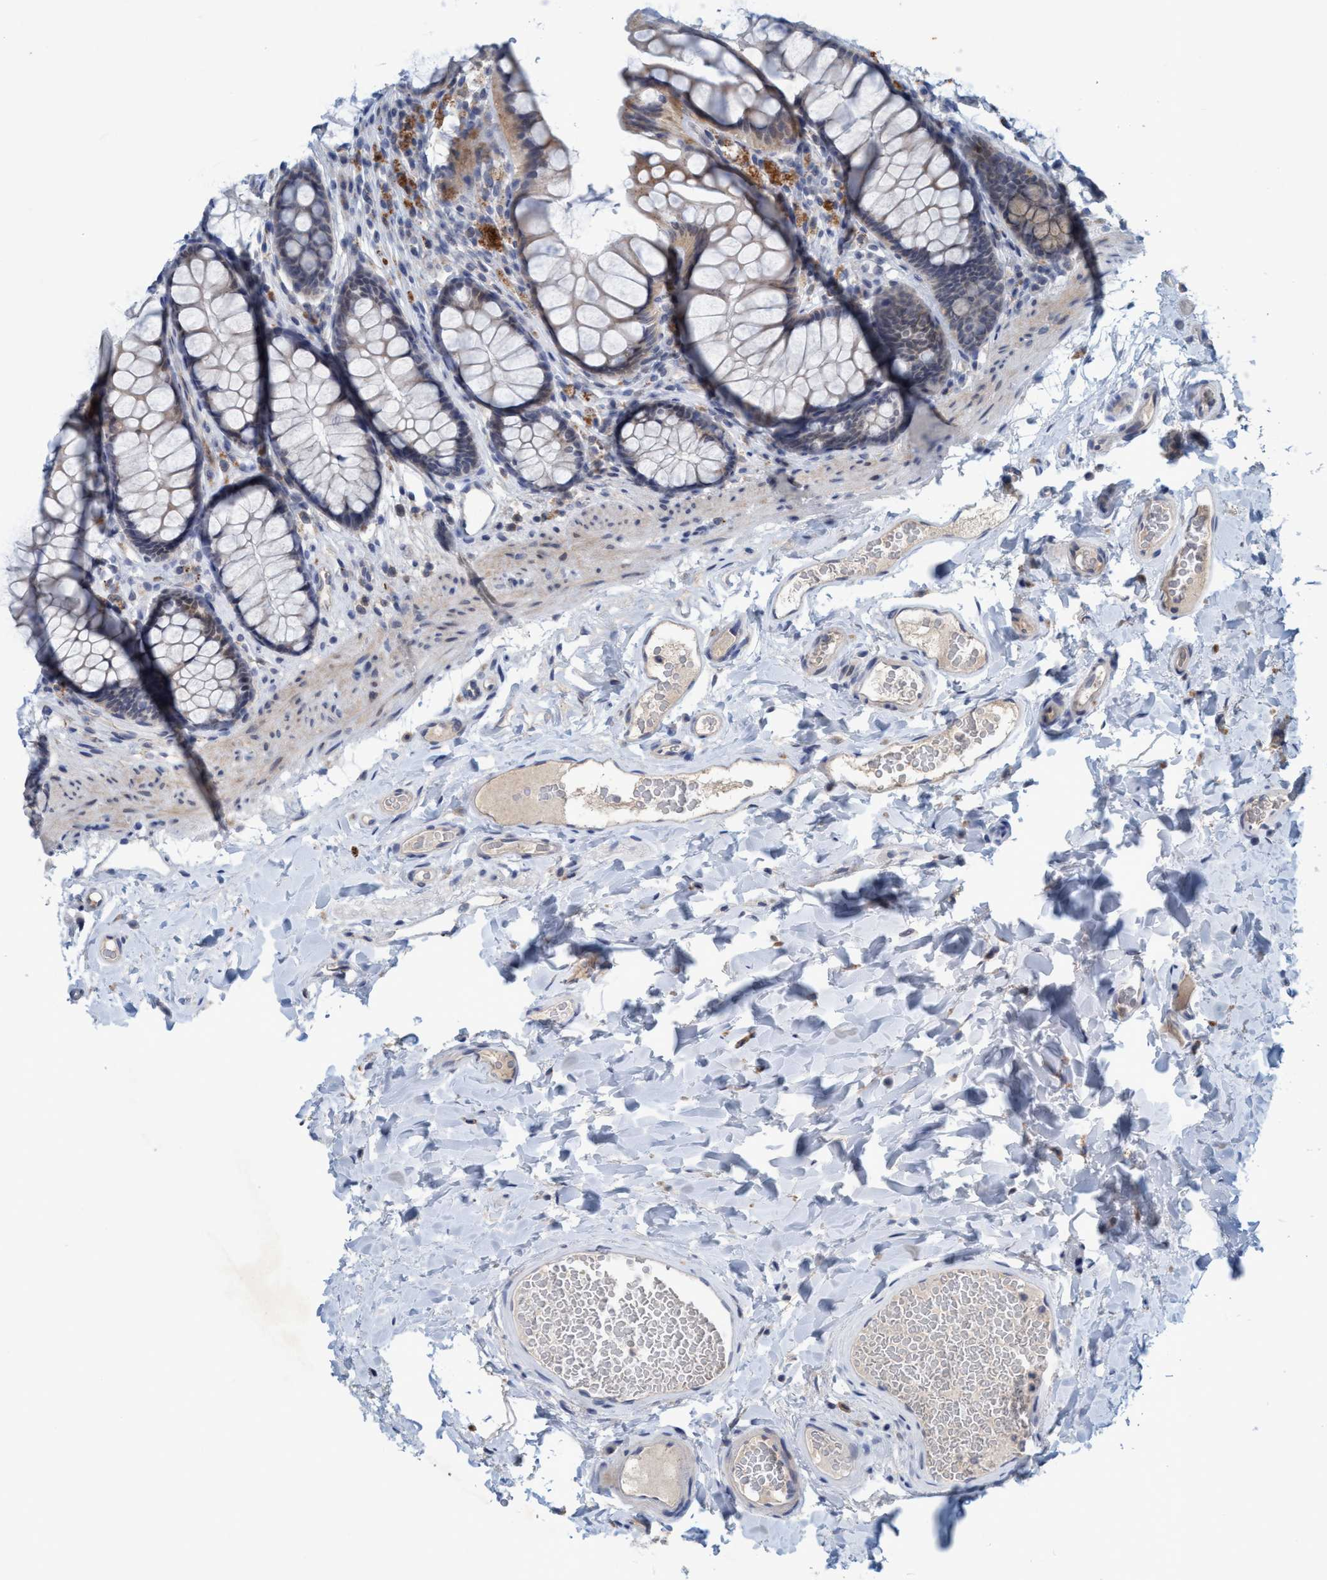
{"staining": {"intensity": "negative", "quantity": "none", "location": "none"}, "tissue": "colon", "cell_type": "Endothelial cells", "image_type": "normal", "snomed": [{"axis": "morphology", "description": "Normal tissue, NOS"}, {"axis": "topography", "description": "Colon"}], "caption": "Endothelial cells are negative for protein expression in benign human colon. (DAB immunohistochemistry, high magnification).", "gene": "RNF208", "patient": {"sex": "female", "age": 55}}